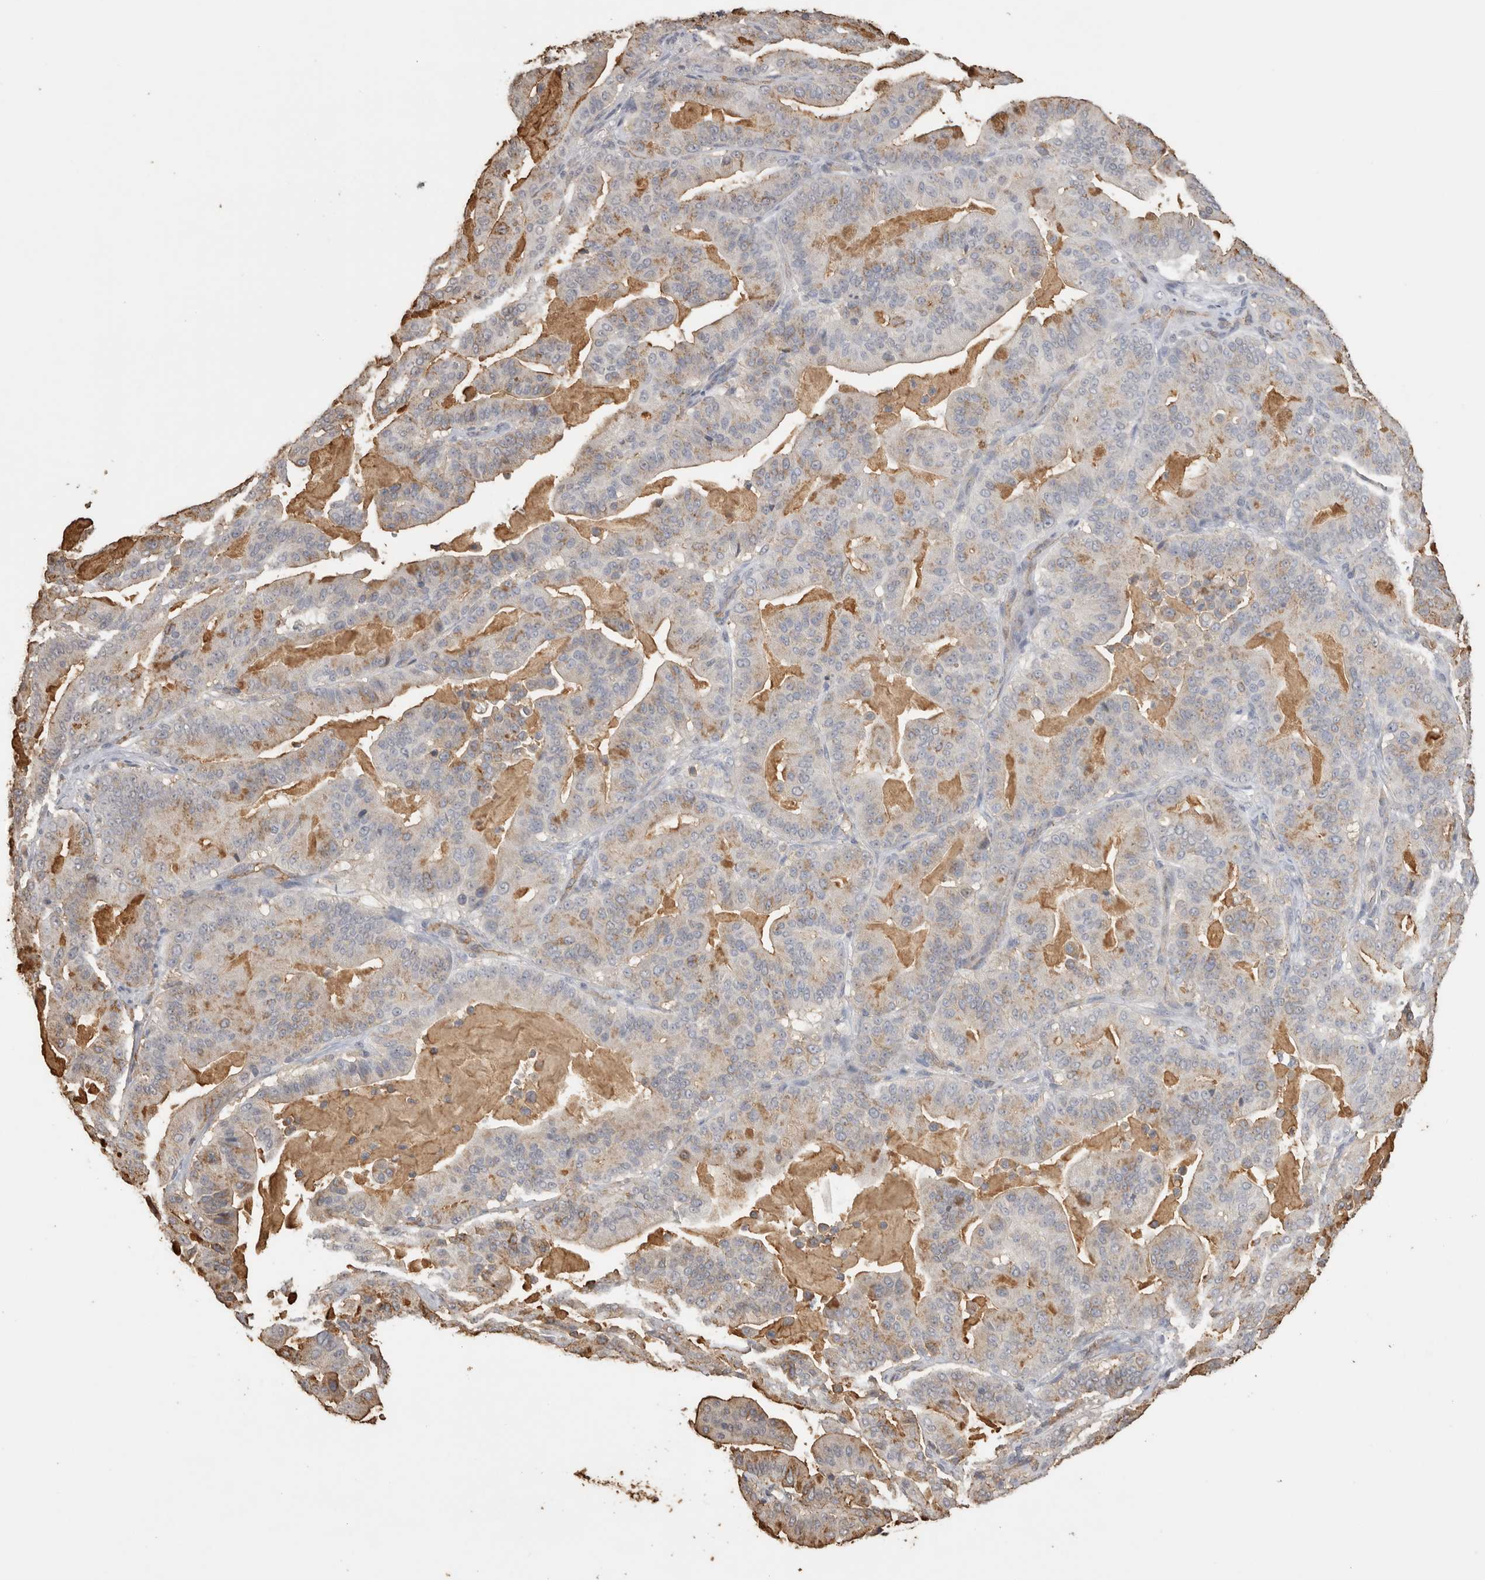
{"staining": {"intensity": "negative", "quantity": "none", "location": "none"}, "tissue": "pancreatic cancer", "cell_type": "Tumor cells", "image_type": "cancer", "snomed": [{"axis": "morphology", "description": "Adenocarcinoma, NOS"}, {"axis": "topography", "description": "Pancreas"}], "caption": "An IHC photomicrograph of pancreatic cancer (adenocarcinoma) is shown. There is no staining in tumor cells of pancreatic cancer (adenocarcinoma).", "gene": "IL27", "patient": {"sex": "male", "age": 63}}